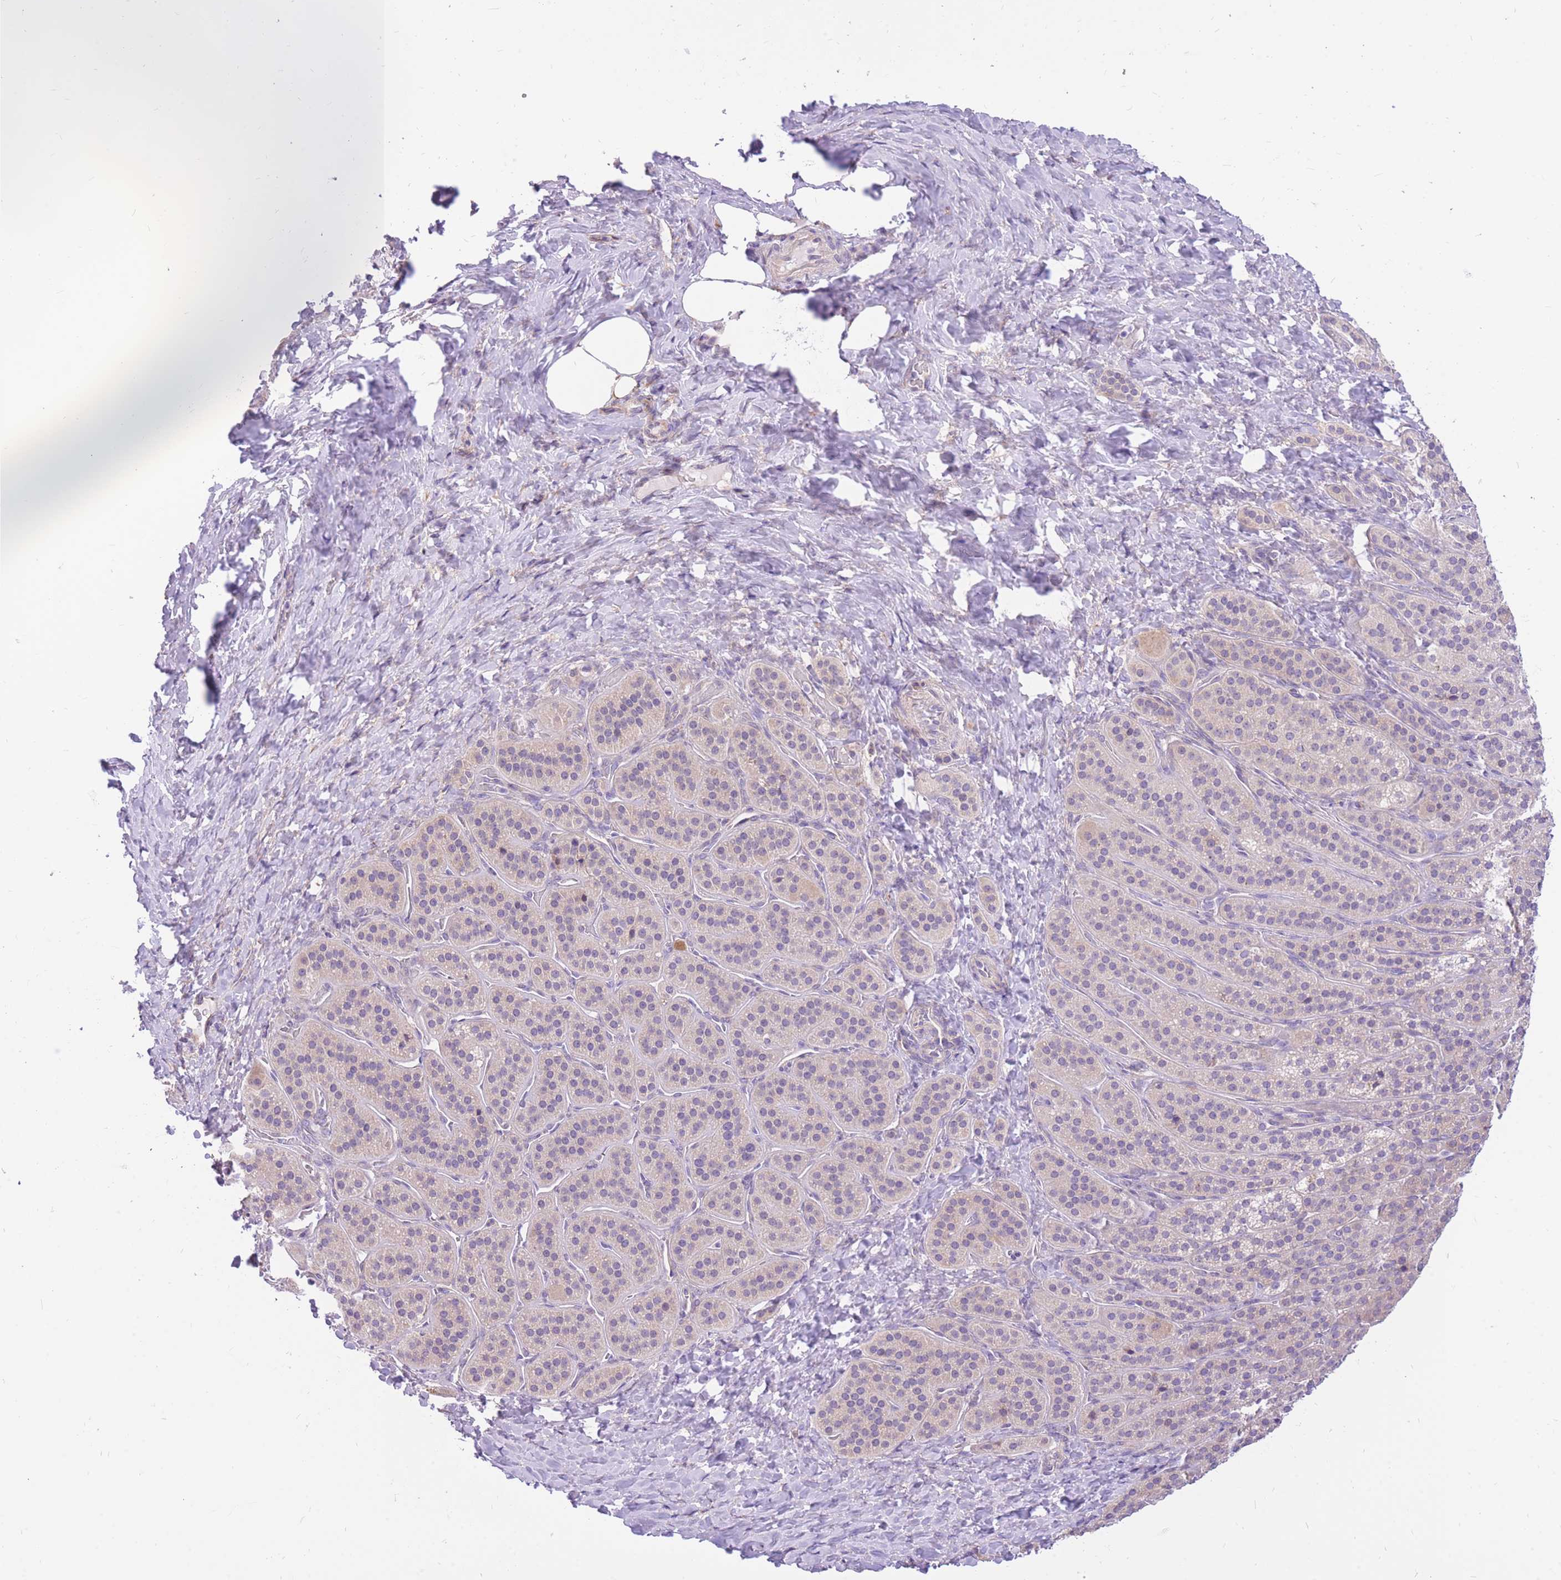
{"staining": {"intensity": "negative", "quantity": "none", "location": "none"}, "tissue": "adrenal gland", "cell_type": "Glandular cells", "image_type": "normal", "snomed": [{"axis": "morphology", "description": "Normal tissue, NOS"}, {"axis": "topography", "description": "Adrenal gland"}], "caption": "Immunohistochemistry of benign human adrenal gland reveals no staining in glandular cells. (DAB (3,3'-diaminobenzidine) immunohistochemistry (IHC), high magnification).", "gene": "TOPAZ1", "patient": {"sex": "female", "age": 41}}